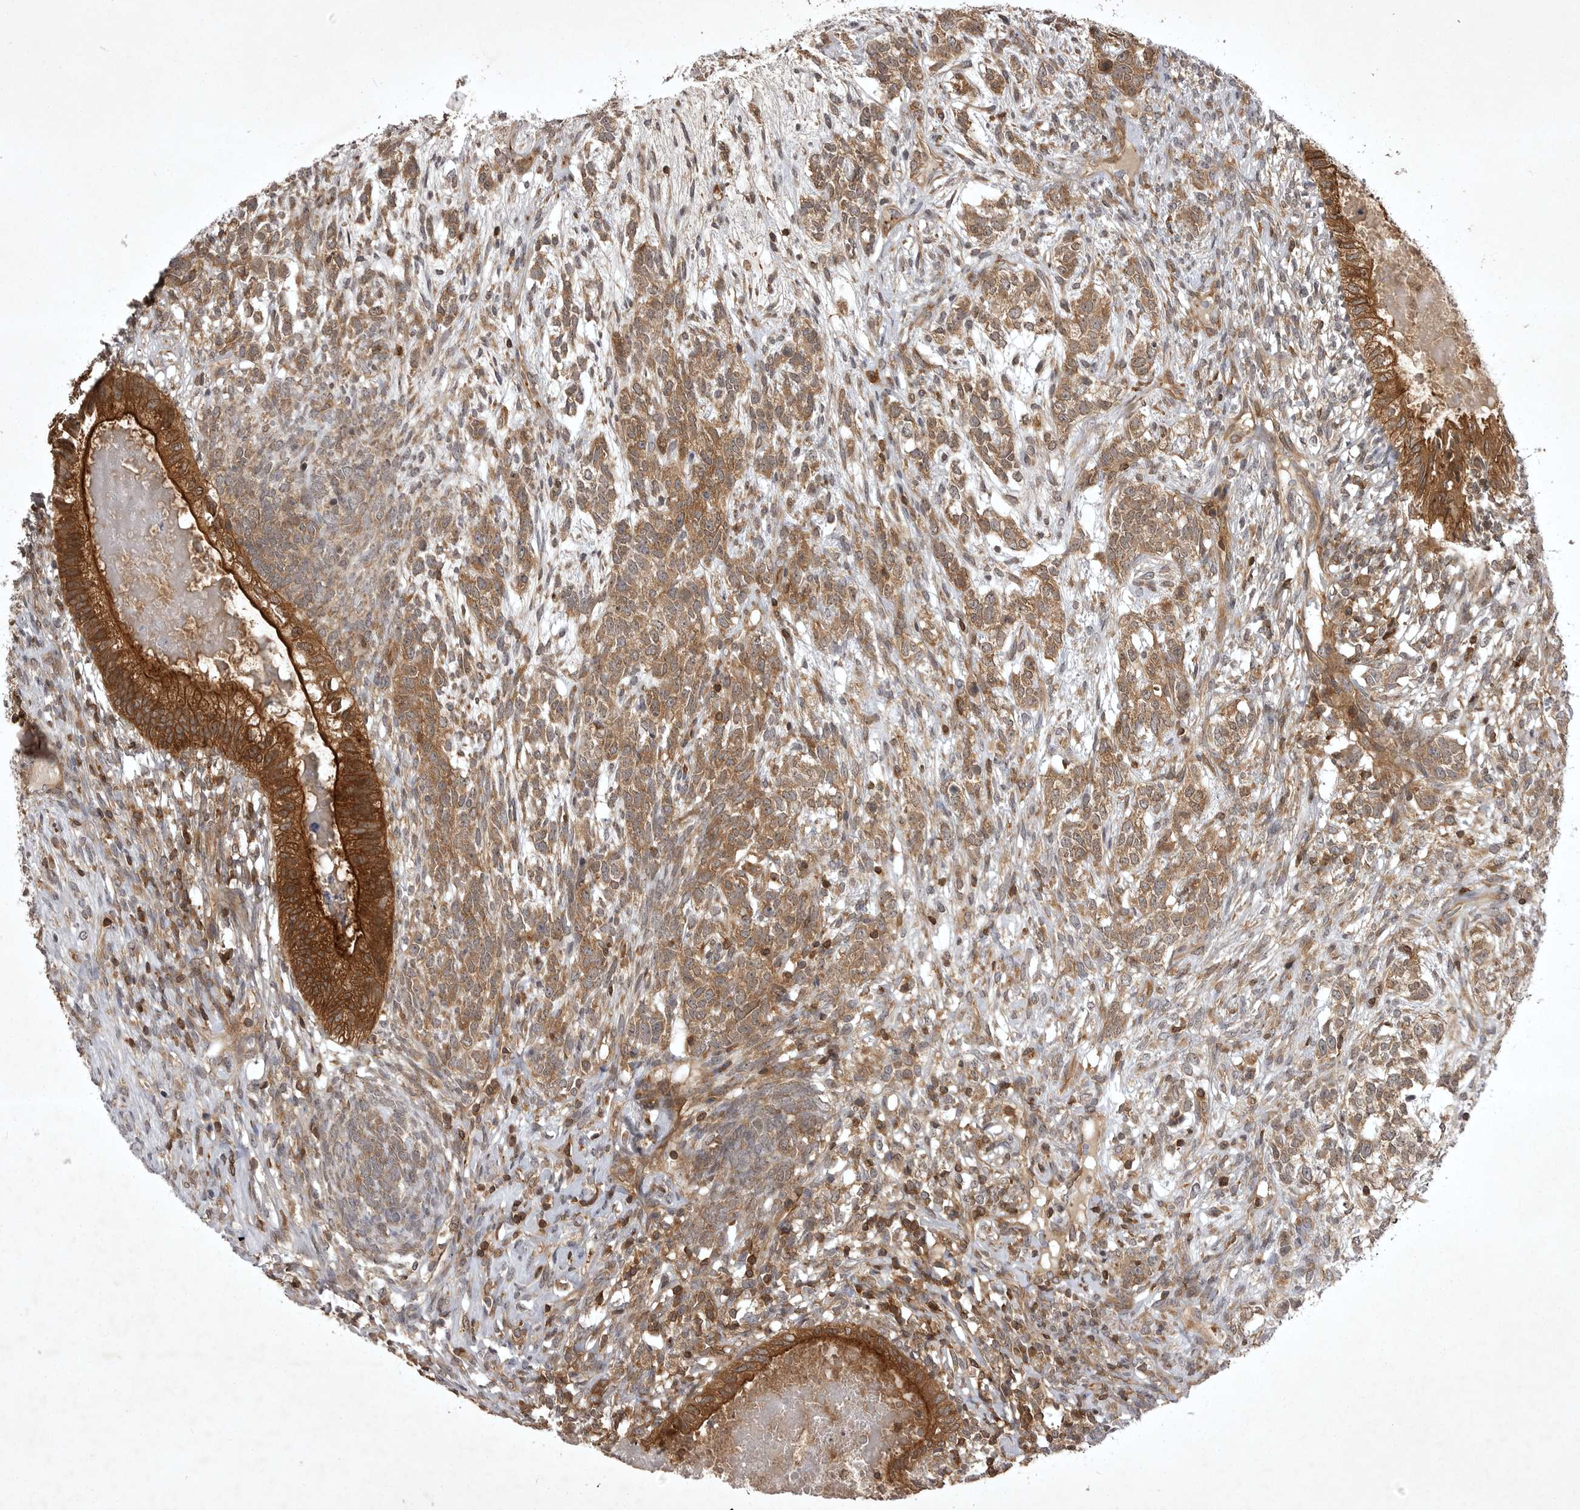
{"staining": {"intensity": "moderate", "quantity": ">75%", "location": "cytoplasmic/membranous"}, "tissue": "testis cancer", "cell_type": "Tumor cells", "image_type": "cancer", "snomed": [{"axis": "morphology", "description": "Seminoma, NOS"}, {"axis": "morphology", "description": "Carcinoma, Embryonal, NOS"}, {"axis": "topography", "description": "Testis"}], "caption": "Protein expression analysis of human embryonal carcinoma (testis) reveals moderate cytoplasmic/membranous staining in approximately >75% of tumor cells.", "gene": "STK24", "patient": {"sex": "male", "age": 28}}